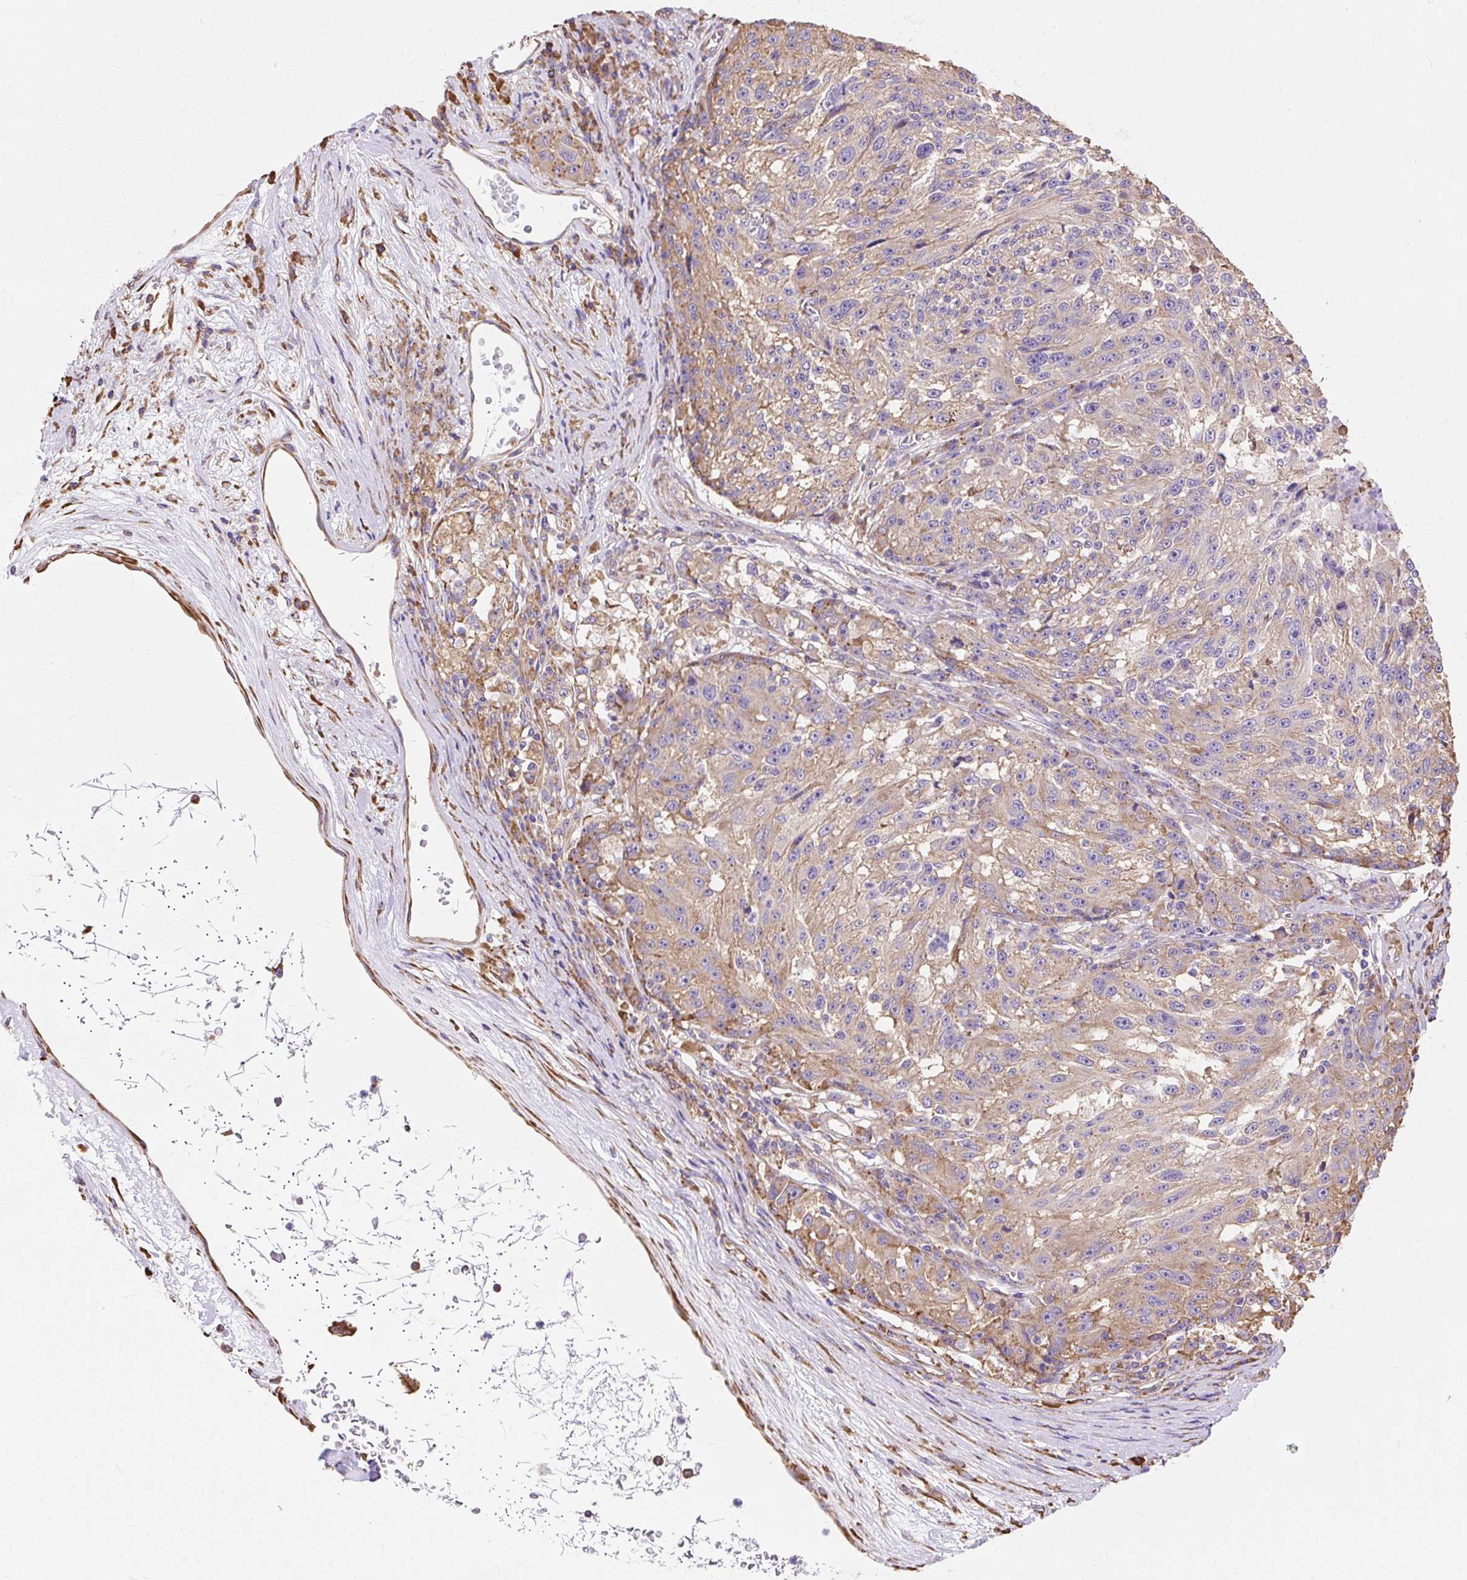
{"staining": {"intensity": "weak", "quantity": ">75%", "location": "cytoplasmic/membranous"}, "tissue": "melanoma", "cell_type": "Tumor cells", "image_type": "cancer", "snomed": [{"axis": "morphology", "description": "Malignant melanoma, NOS"}, {"axis": "topography", "description": "Skin"}], "caption": "Immunohistochemical staining of human malignant melanoma exhibits low levels of weak cytoplasmic/membranous staining in about >75% of tumor cells. The staining was performed using DAB to visualize the protein expression in brown, while the nuclei were stained in blue with hematoxylin (Magnification: 20x).", "gene": "RPS17", "patient": {"sex": "male", "age": 53}}